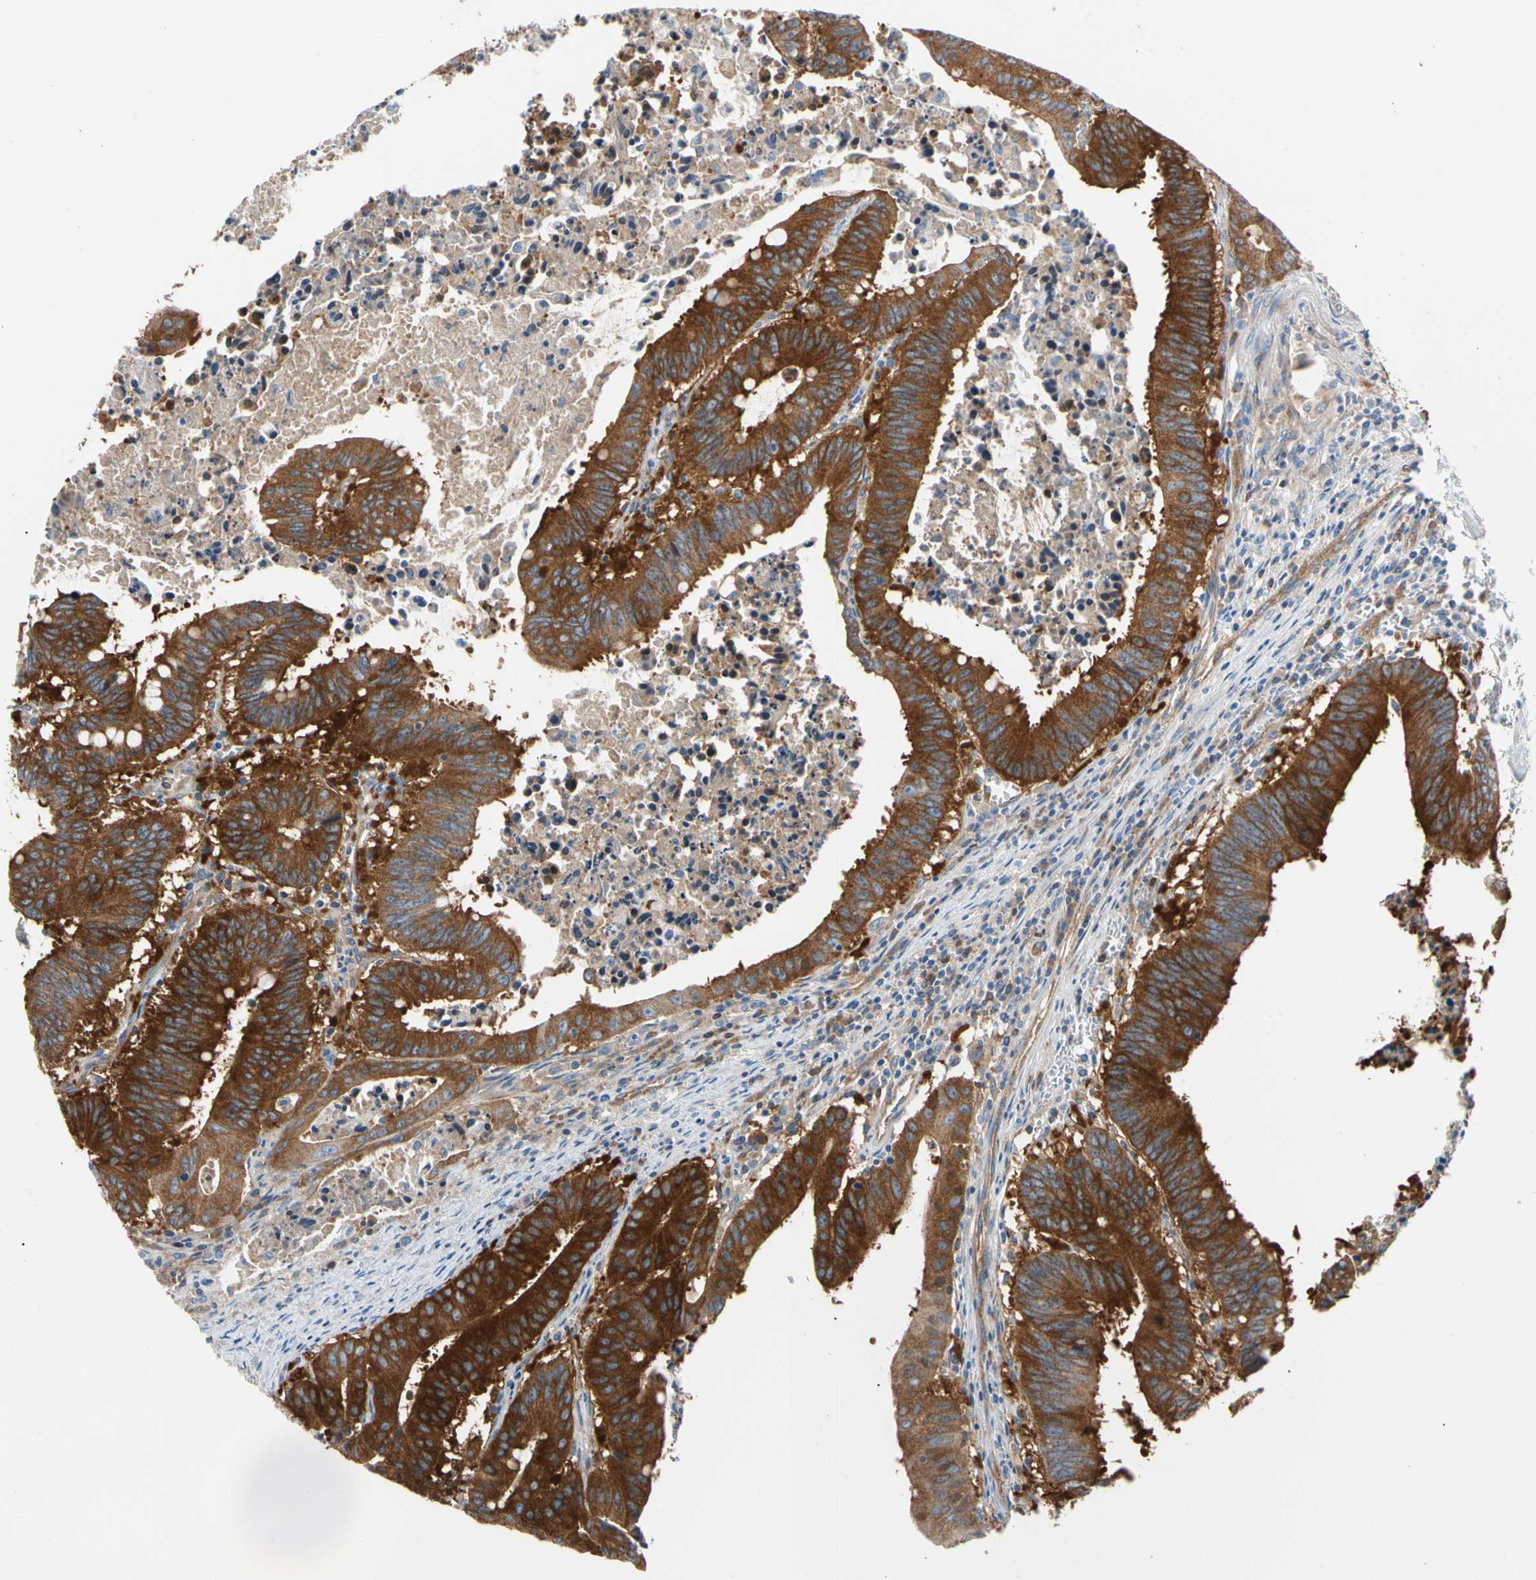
{"staining": {"intensity": "strong", "quantity": ">75%", "location": "cytoplasmic/membranous"}, "tissue": "colorectal cancer", "cell_type": "Tumor cells", "image_type": "cancer", "snomed": [{"axis": "morphology", "description": "Adenocarcinoma, NOS"}, {"axis": "topography", "description": "Colon"}], "caption": "Colorectal adenocarcinoma was stained to show a protein in brown. There is high levels of strong cytoplasmic/membranous staining in approximately >75% of tumor cells.", "gene": "GPHN", "patient": {"sex": "male", "age": 45}}